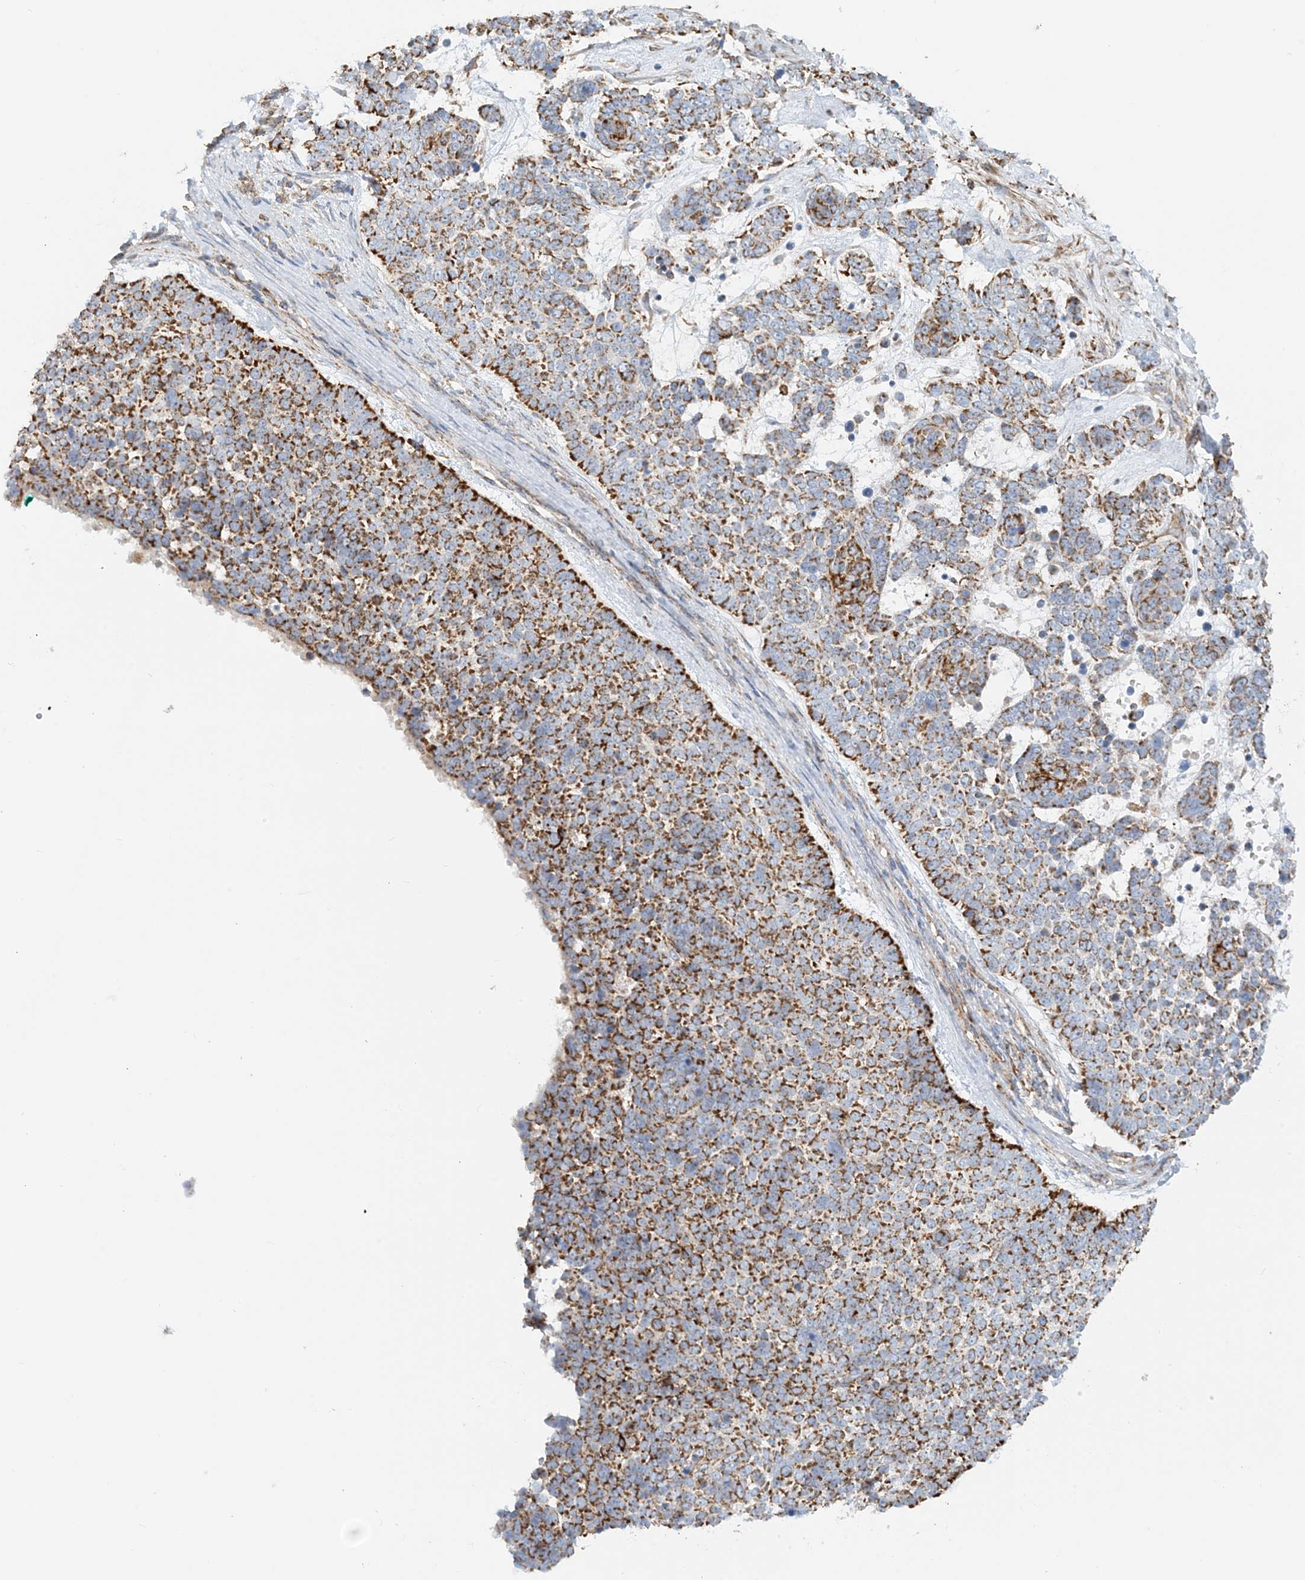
{"staining": {"intensity": "strong", "quantity": "25%-75%", "location": "cytoplasmic/membranous"}, "tissue": "skin cancer", "cell_type": "Tumor cells", "image_type": "cancer", "snomed": [{"axis": "morphology", "description": "Basal cell carcinoma"}, {"axis": "topography", "description": "Skin"}], "caption": "About 25%-75% of tumor cells in human basal cell carcinoma (skin) display strong cytoplasmic/membranous protein staining as visualized by brown immunohistochemical staining.", "gene": "COA3", "patient": {"sex": "female", "age": 81}}